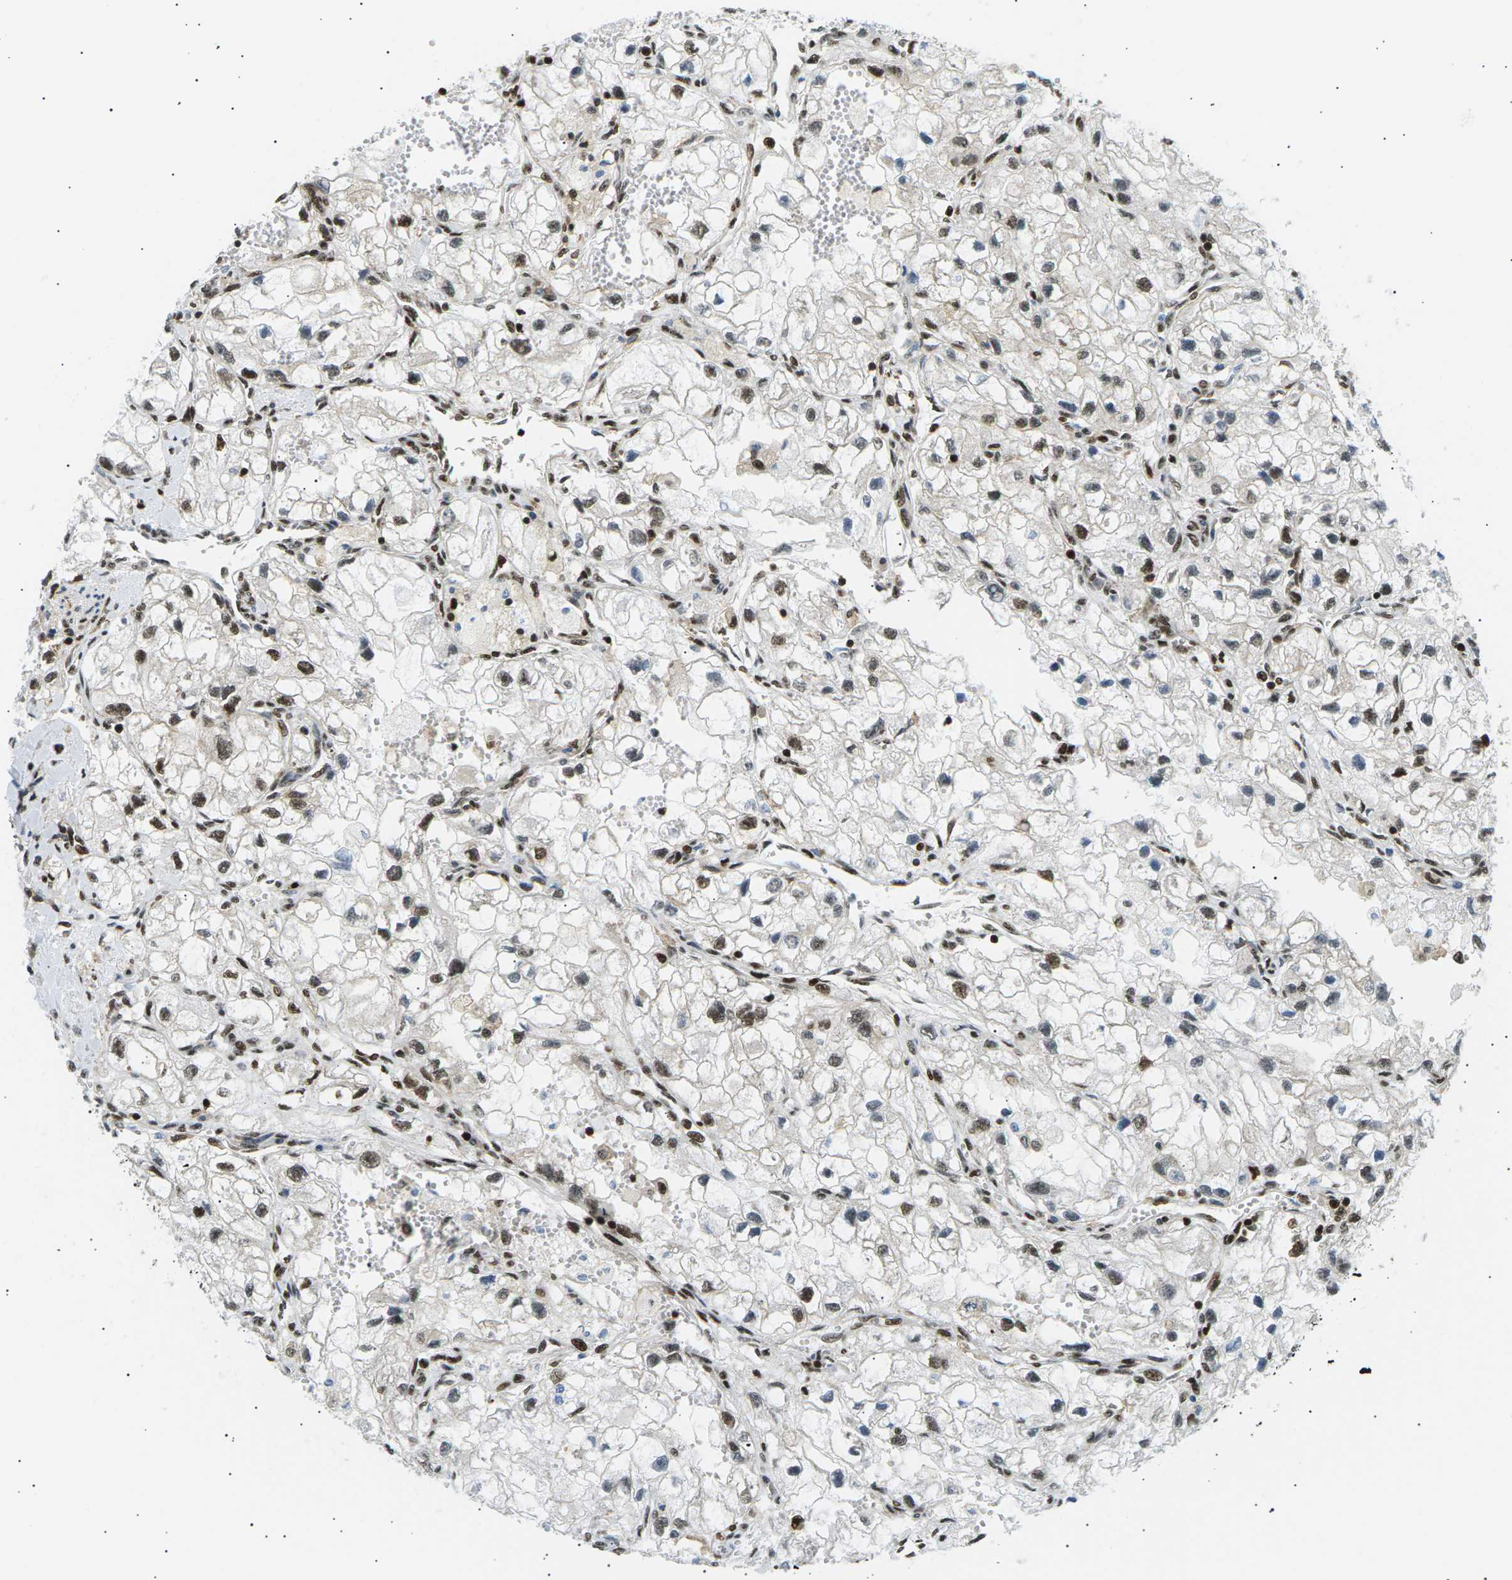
{"staining": {"intensity": "moderate", "quantity": ">75%", "location": "nuclear"}, "tissue": "renal cancer", "cell_type": "Tumor cells", "image_type": "cancer", "snomed": [{"axis": "morphology", "description": "Adenocarcinoma, NOS"}, {"axis": "topography", "description": "Kidney"}], "caption": "Renal adenocarcinoma stained for a protein (brown) displays moderate nuclear positive staining in about >75% of tumor cells.", "gene": "RPA2", "patient": {"sex": "female", "age": 70}}